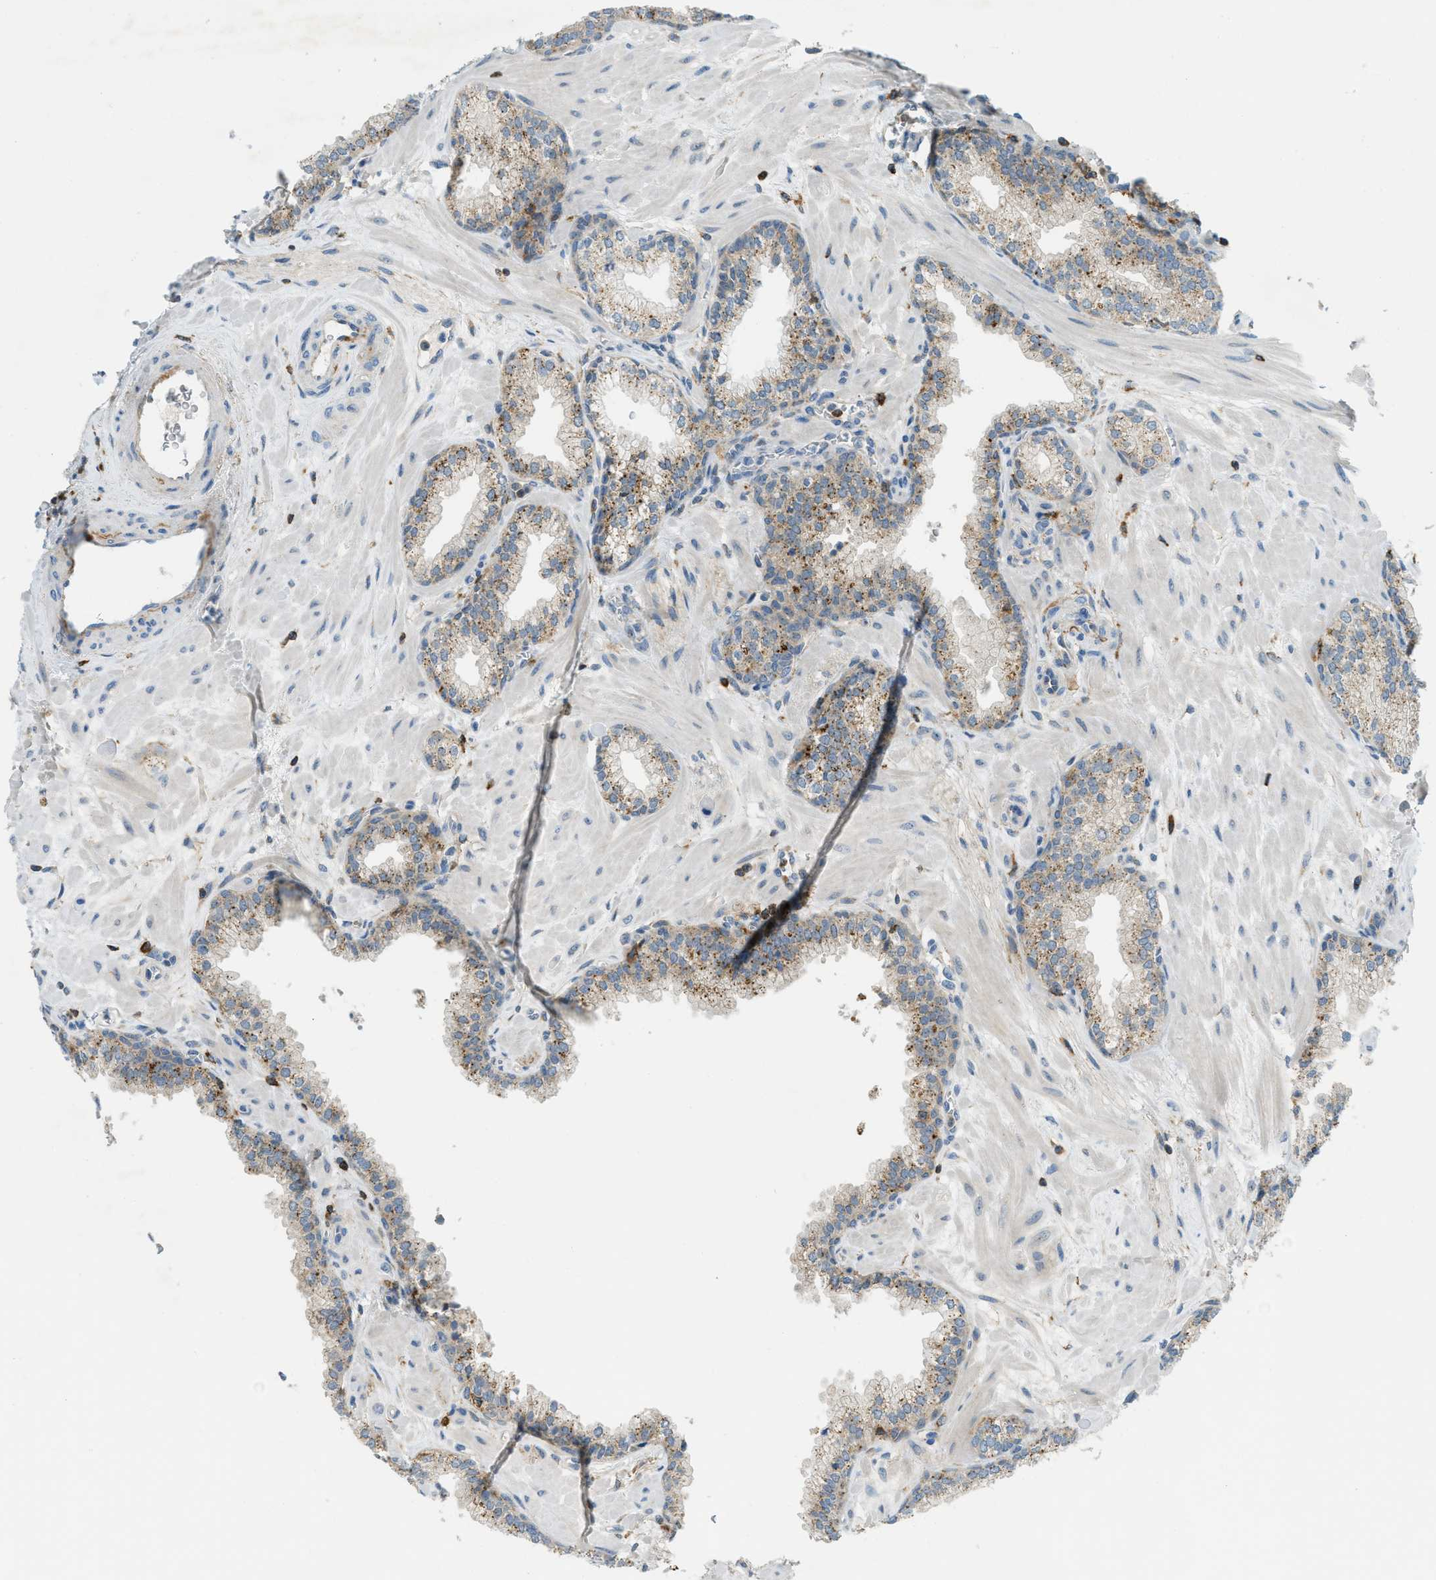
{"staining": {"intensity": "moderate", "quantity": ">75%", "location": "cytoplasmic/membranous"}, "tissue": "prostate", "cell_type": "Glandular cells", "image_type": "normal", "snomed": [{"axis": "morphology", "description": "Normal tissue, NOS"}, {"axis": "morphology", "description": "Urothelial carcinoma, Low grade"}, {"axis": "topography", "description": "Urinary bladder"}, {"axis": "topography", "description": "Prostate"}], "caption": "Immunohistochemistry (IHC) histopathology image of unremarkable prostate stained for a protein (brown), which reveals medium levels of moderate cytoplasmic/membranous staining in approximately >75% of glandular cells.", "gene": "PLBD2", "patient": {"sex": "male", "age": 60}}